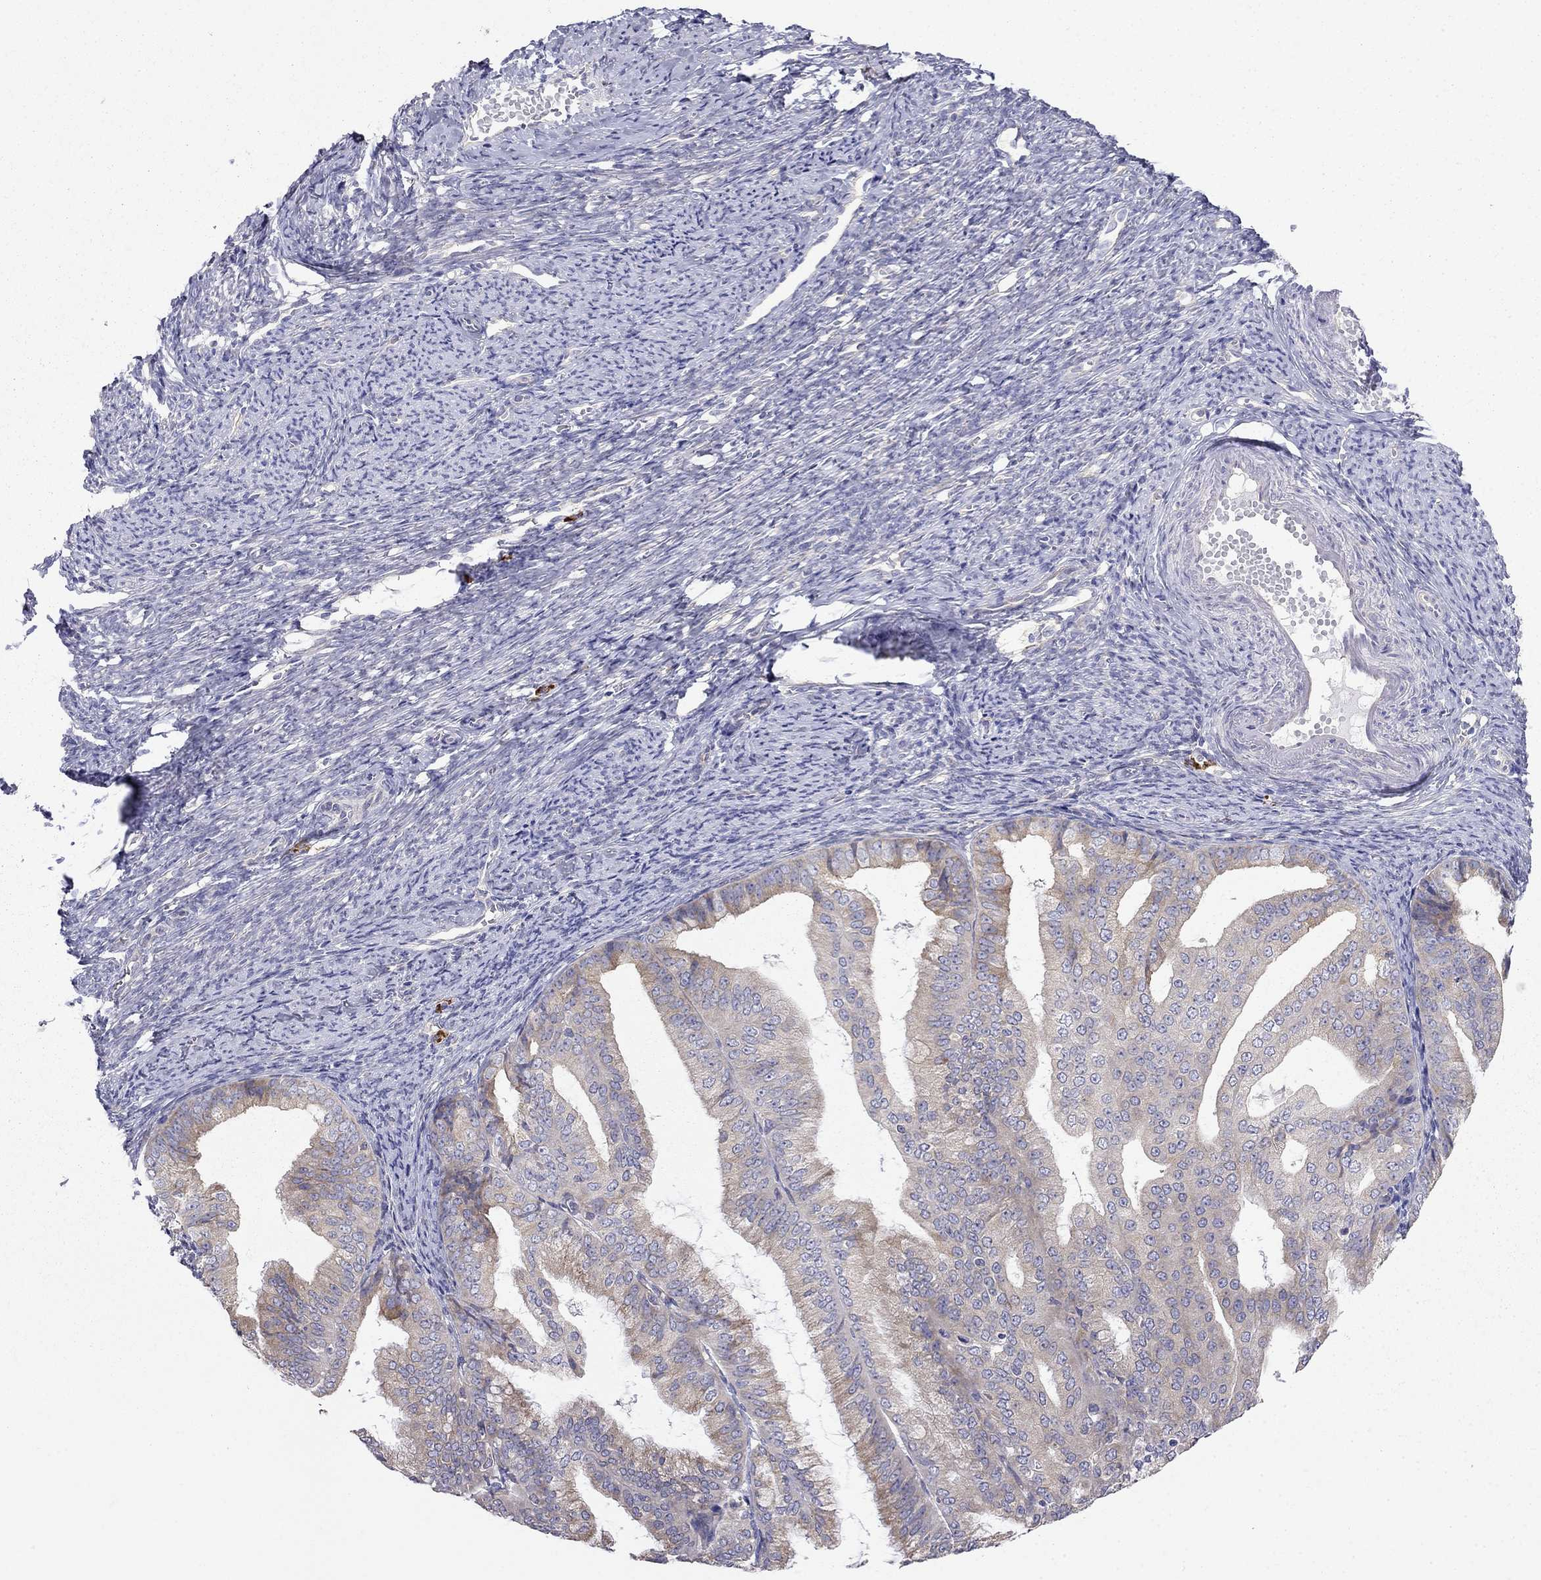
{"staining": {"intensity": "moderate", "quantity": ">75%", "location": "cytoplasmic/membranous"}, "tissue": "endometrial cancer", "cell_type": "Tumor cells", "image_type": "cancer", "snomed": [{"axis": "morphology", "description": "Adenocarcinoma, NOS"}, {"axis": "topography", "description": "Endometrium"}], "caption": "High-power microscopy captured an immunohistochemistry histopathology image of endometrial adenocarcinoma, revealing moderate cytoplasmic/membranous expression in about >75% of tumor cells.", "gene": "LONRF2", "patient": {"sex": "female", "age": 63}}